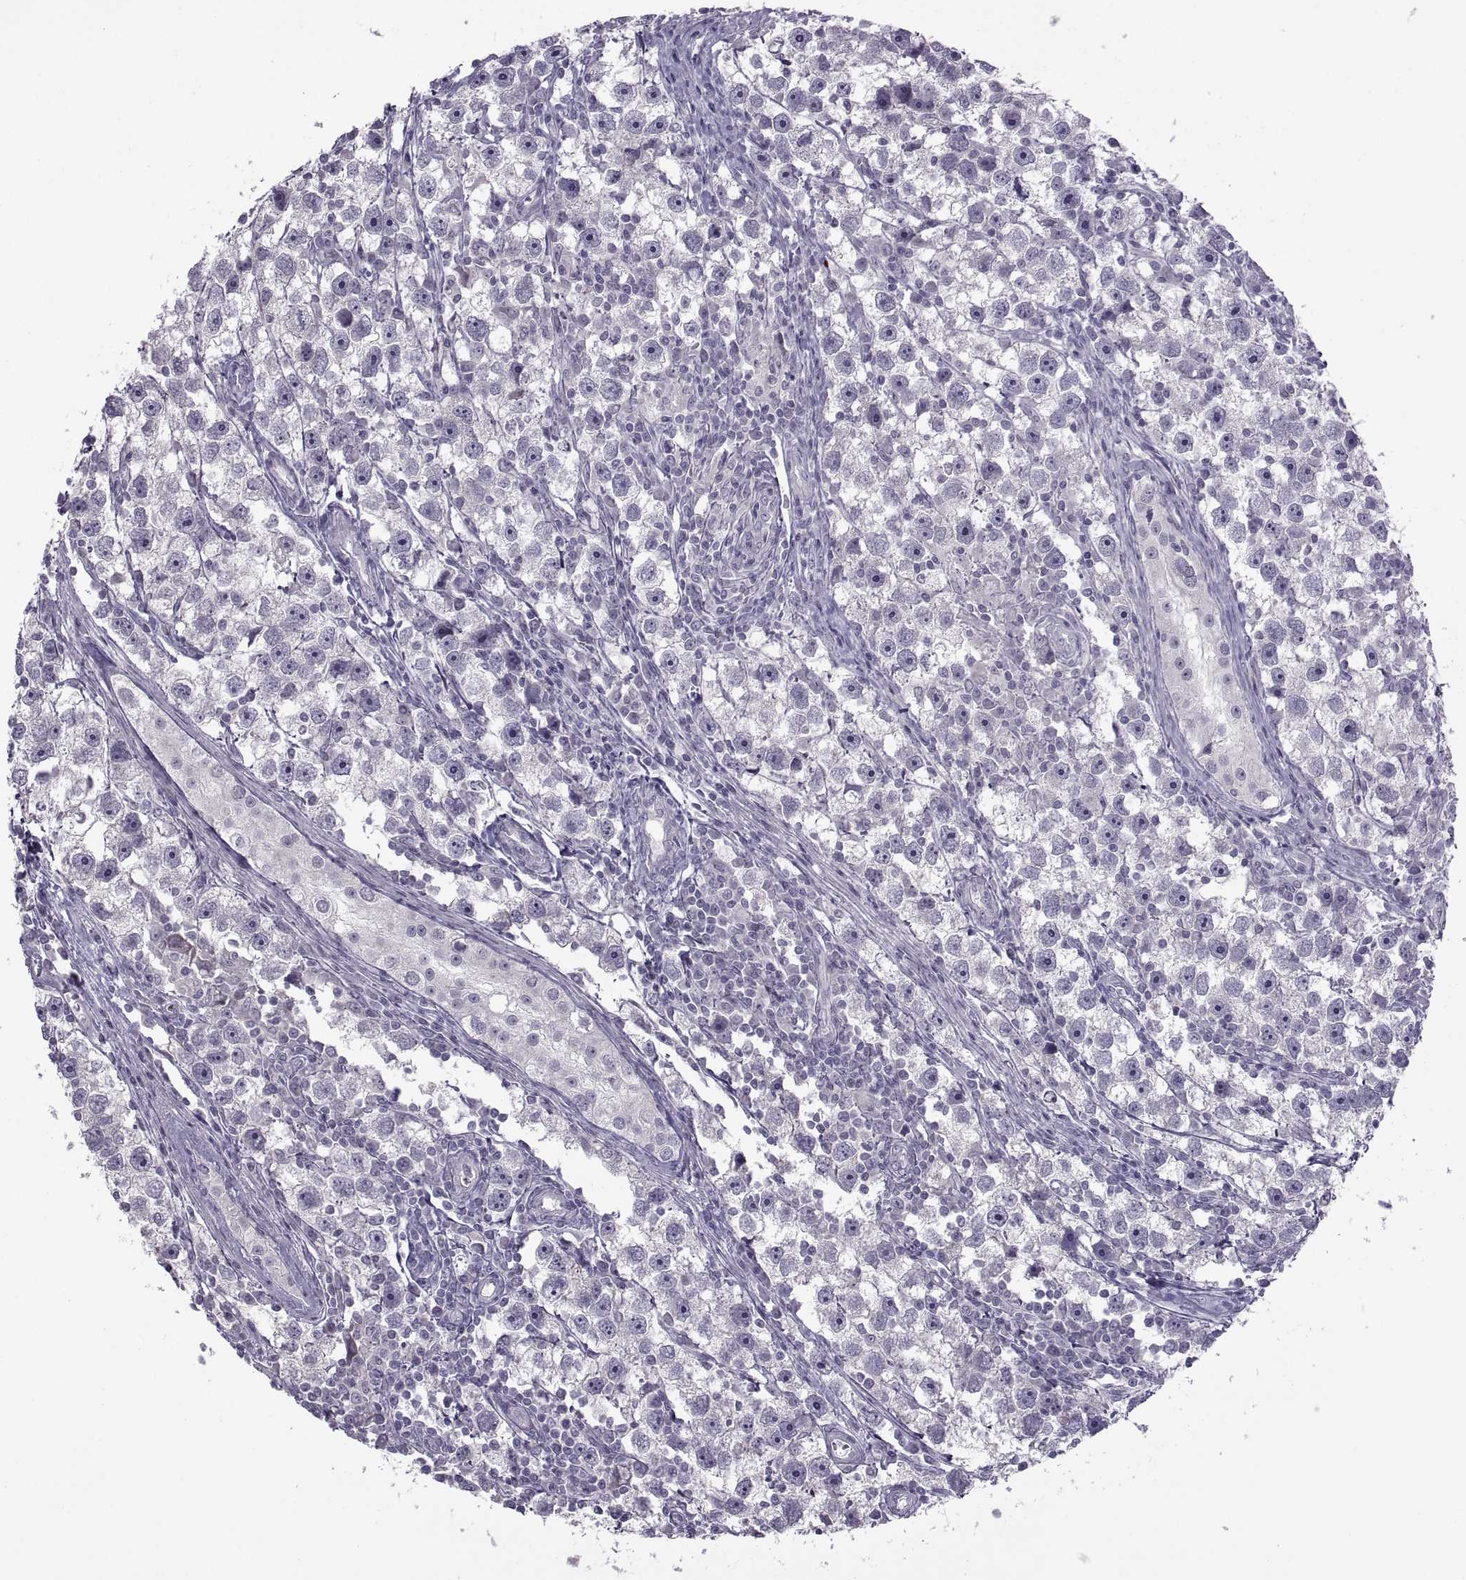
{"staining": {"intensity": "negative", "quantity": "none", "location": "none"}, "tissue": "testis cancer", "cell_type": "Tumor cells", "image_type": "cancer", "snomed": [{"axis": "morphology", "description": "Seminoma, NOS"}, {"axis": "topography", "description": "Testis"}], "caption": "DAB (3,3'-diaminobenzidine) immunohistochemical staining of human seminoma (testis) shows no significant positivity in tumor cells.", "gene": "BSPH1", "patient": {"sex": "male", "age": 30}}